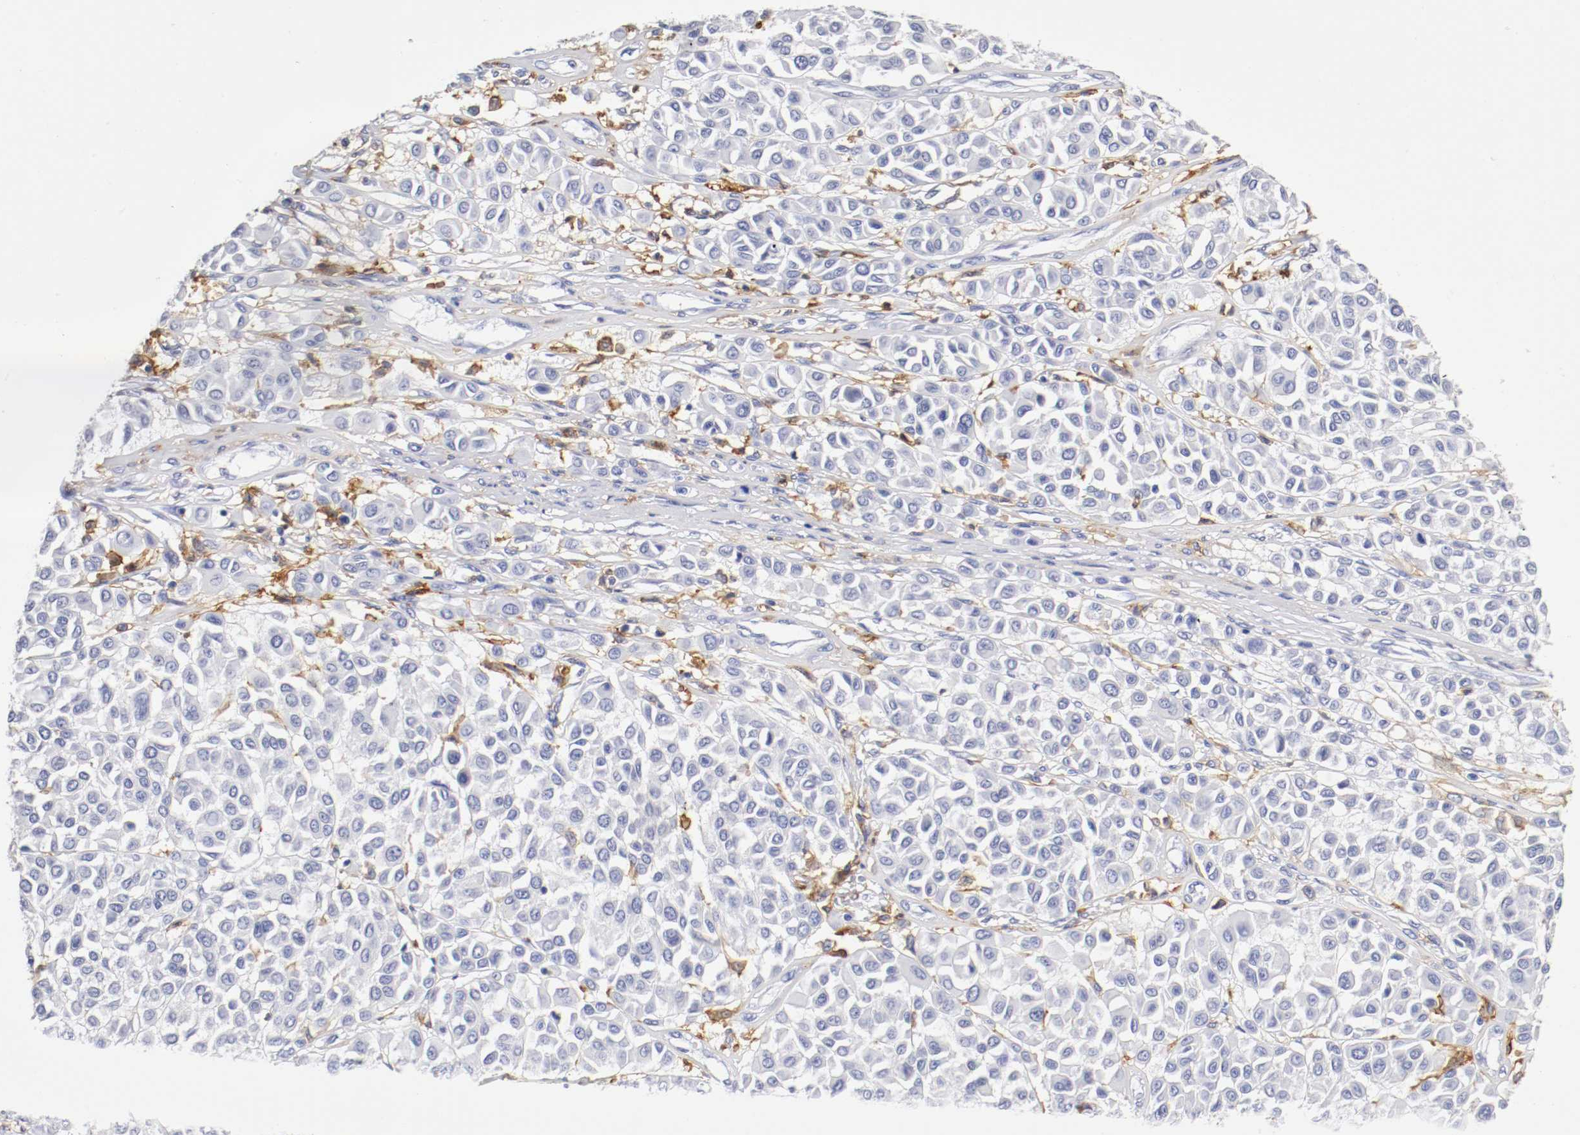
{"staining": {"intensity": "negative", "quantity": "none", "location": "none"}, "tissue": "melanoma", "cell_type": "Tumor cells", "image_type": "cancer", "snomed": [{"axis": "morphology", "description": "Malignant melanoma, Metastatic site"}, {"axis": "topography", "description": "Soft tissue"}], "caption": "Tumor cells show no significant protein positivity in melanoma. (Immunohistochemistry (ihc), brightfield microscopy, high magnification).", "gene": "ITGAX", "patient": {"sex": "male", "age": 41}}